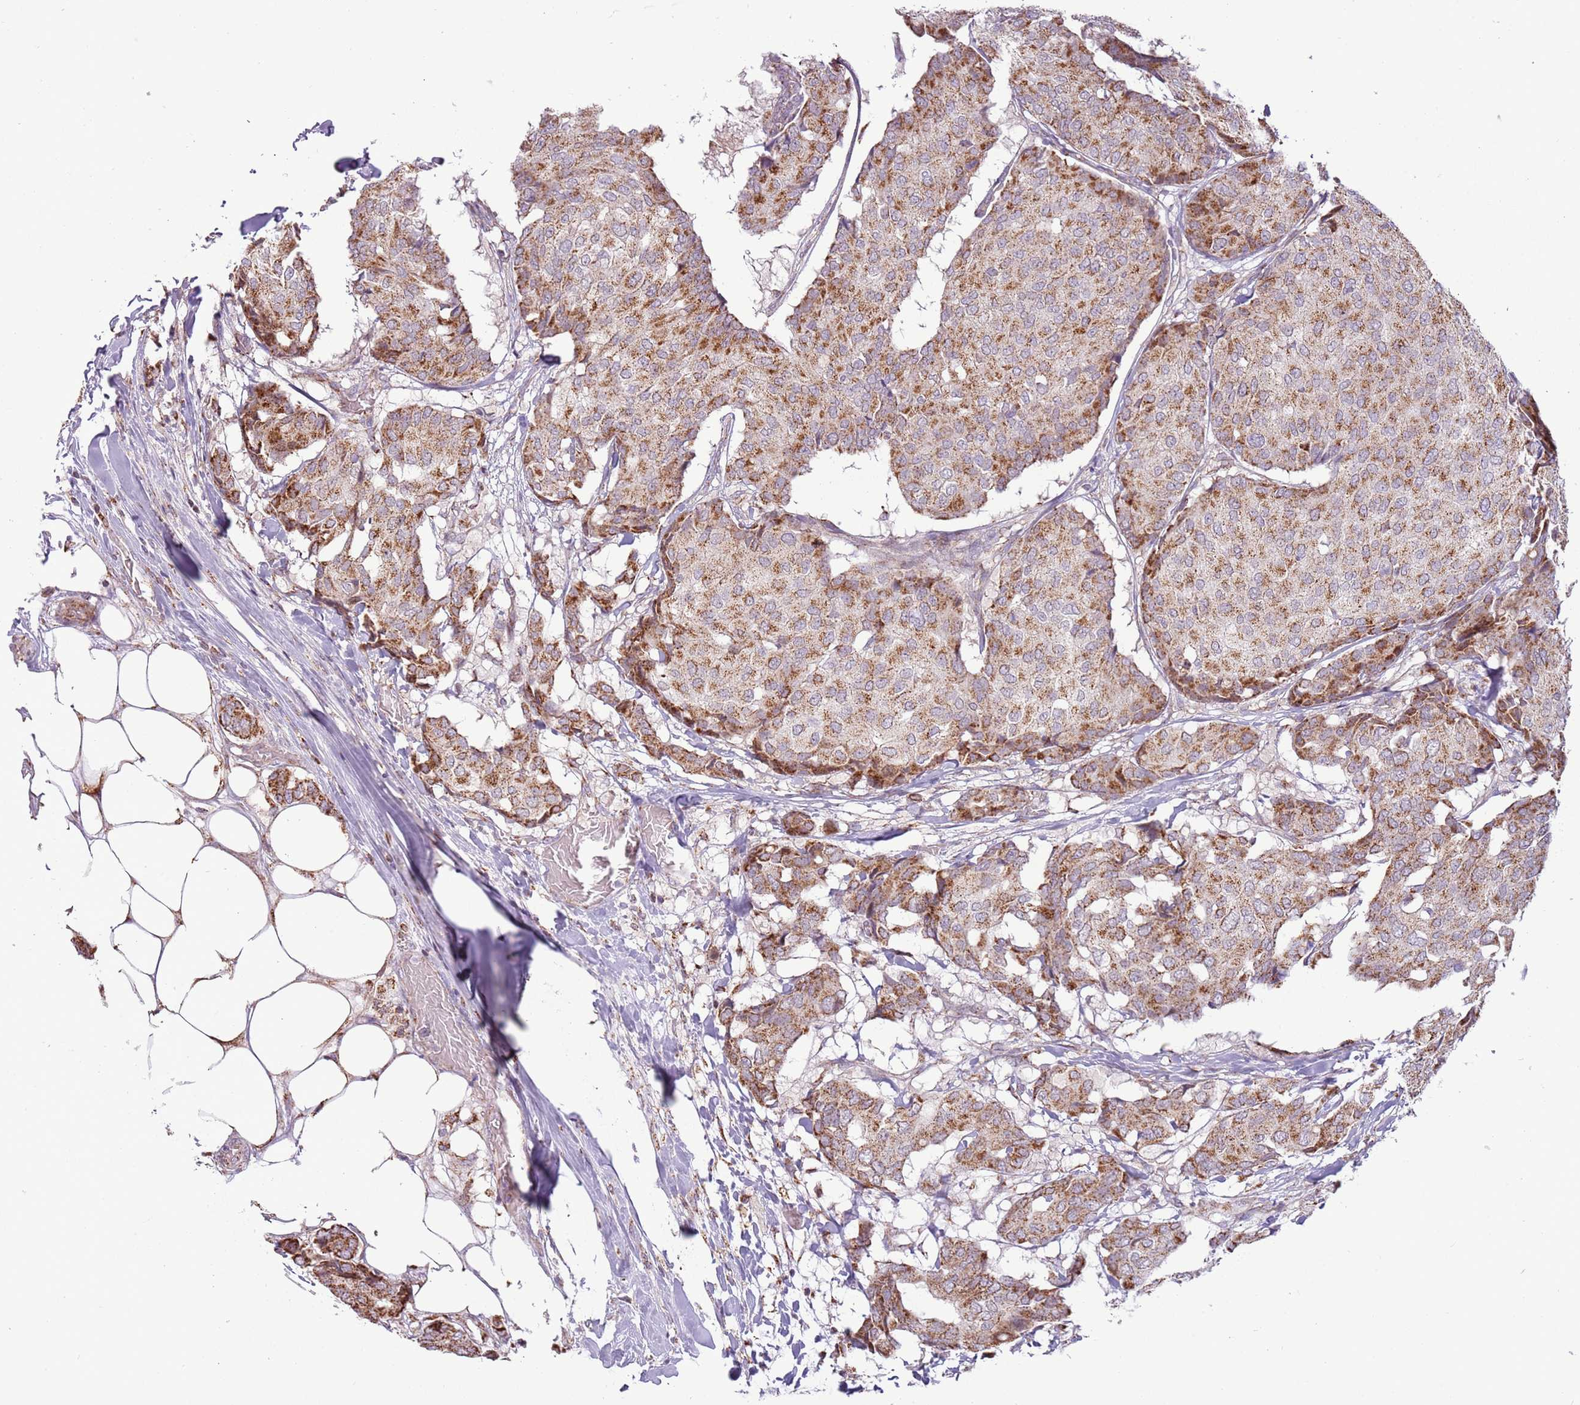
{"staining": {"intensity": "moderate", "quantity": ">75%", "location": "cytoplasmic/membranous"}, "tissue": "breast cancer", "cell_type": "Tumor cells", "image_type": "cancer", "snomed": [{"axis": "morphology", "description": "Duct carcinoma"}, {"axis": "topography", "description": "Breast"}], "caption": "Breast cancer was stained to show a protein in brown. There is medium levels of moderate cytoplasmic/membranous positivity in approximately >75% of tumor cells.", "gene": "MLLT11", "patient": {"sex": "female", "age": 75}}